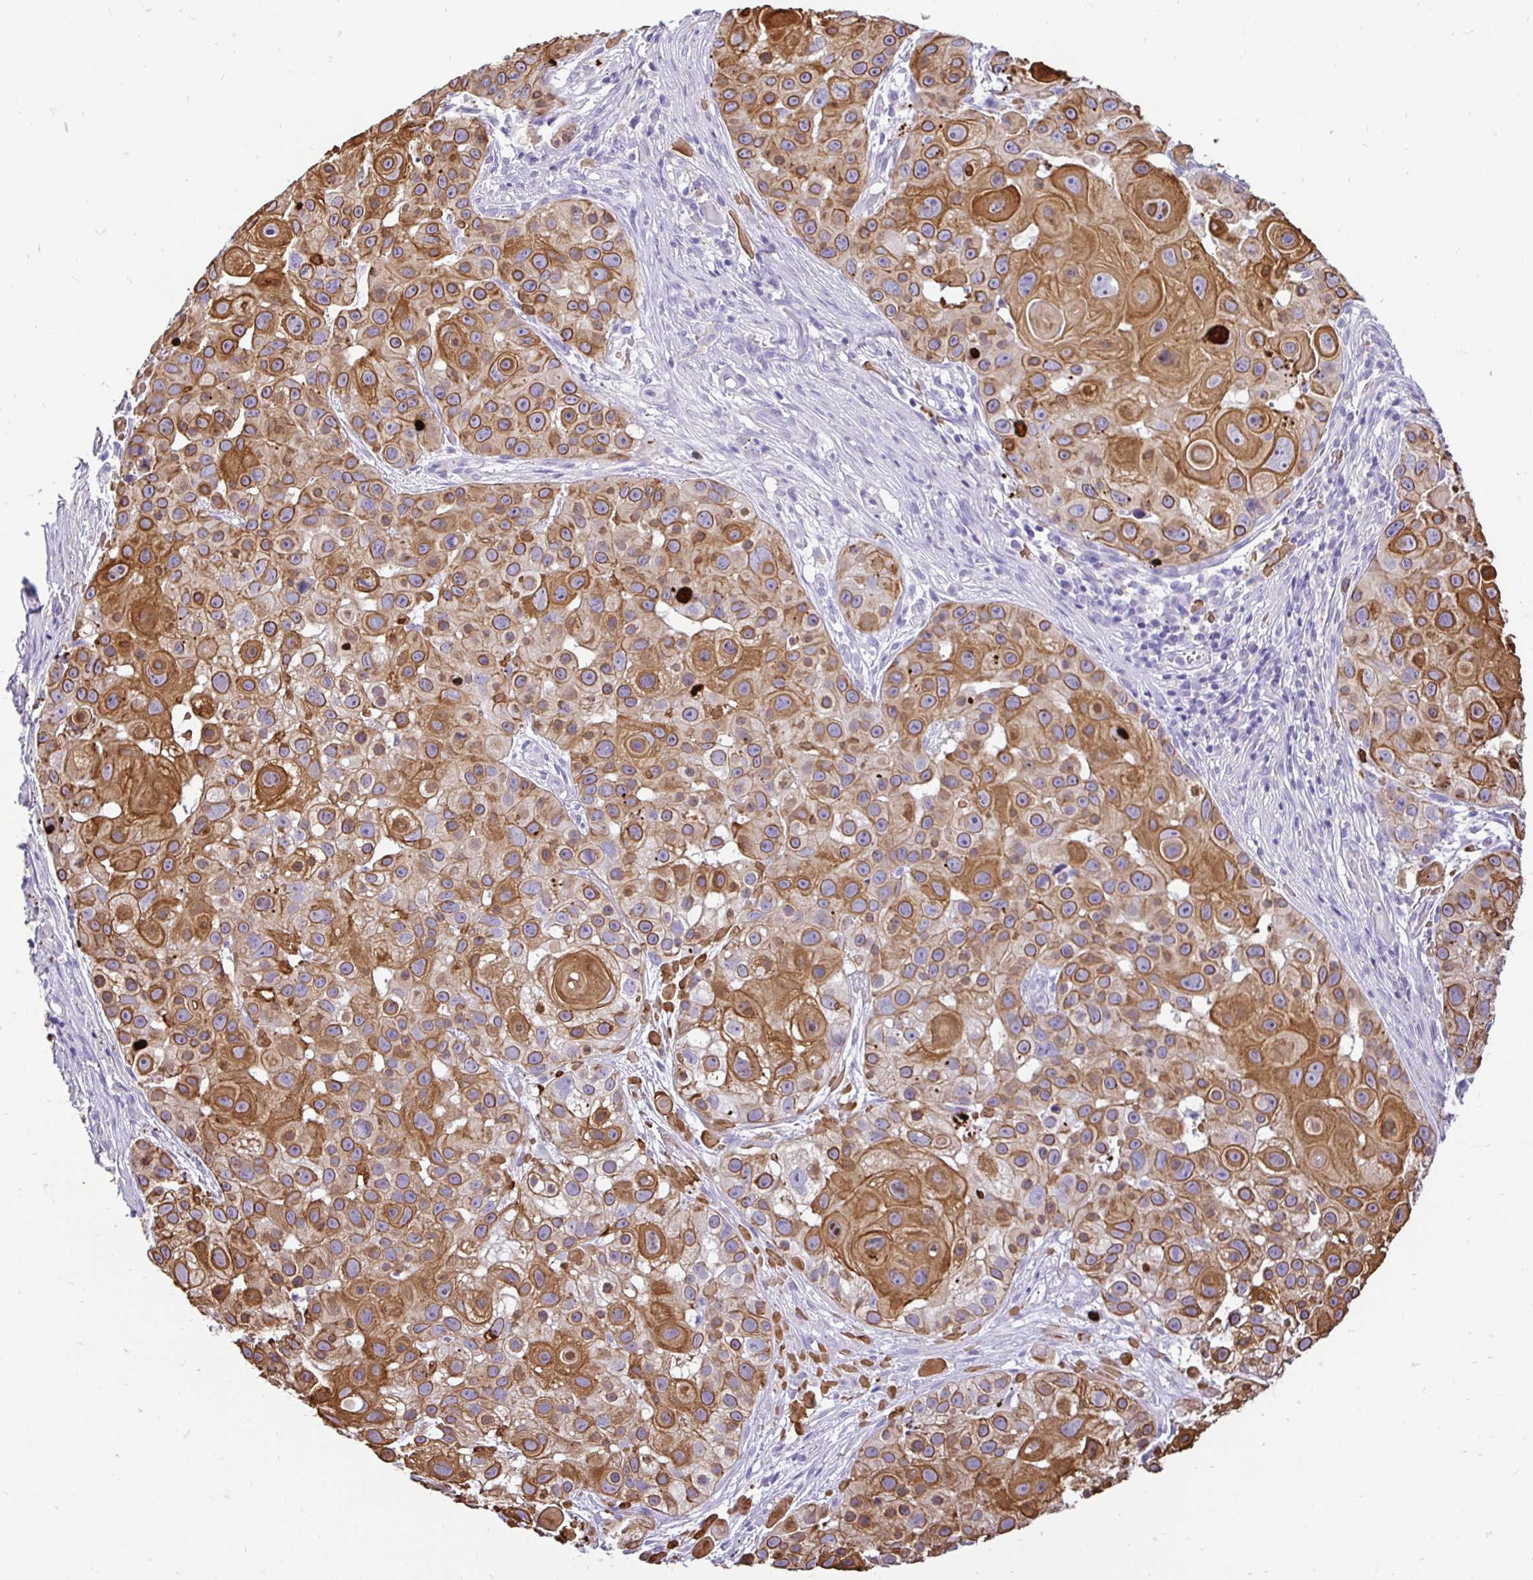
{"staining": {"intensity": "strong", "quantity": ">75%", "location": "cytoplasmic/membranous"}, "tissue": "skin cancer", "cell_type": "Tumor cells", "image_type": "cancer", "snomed": [{"axis": "morphology", "description": "Squamous cell carcinoma, NOS"}, {"axis": "topography", "description": "Skin"}], "caption": "Brown immunohistochemical staining in skin cancer displays strong cytoplasmic/membranous positivity in approximately >75% of tumor cells.", "gene": "TAF1D", "patient": {"sex": "male", "age": 92}}